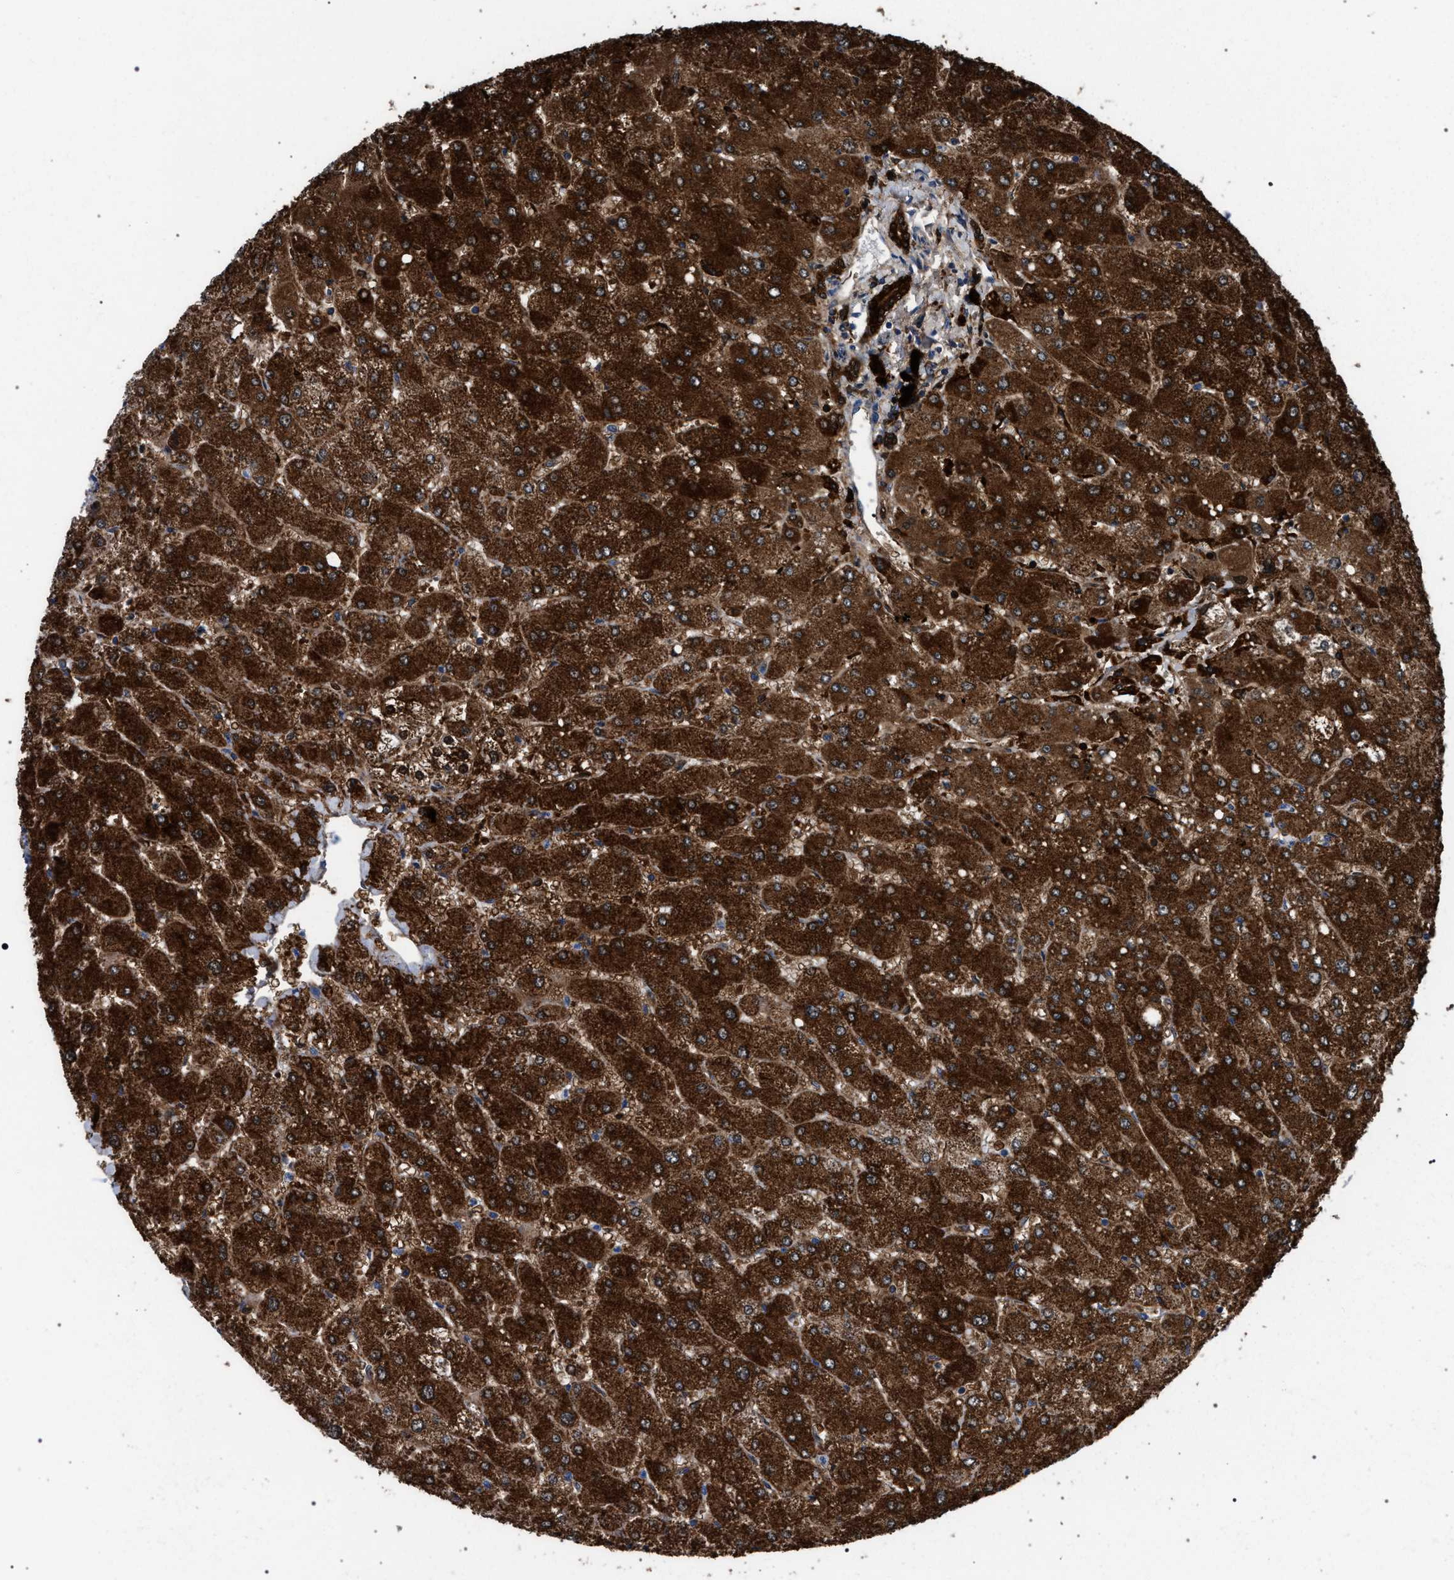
{"staining": {"intensity": "strong", "quantity": ">75%", "location": "cytoplasmic/membranous"}, "tissue": "liver", "cell_type": "Cholangiocytes", "image_type": "normal", "snomed": [{"axis": "morphology", "description": "Normal tissue, NOS"}, {"axis": "topography", "description": "Liver"}], "caption": "Immunohistochemistry of unremarkable human liver reveals high levels of strong cytoplasmic/membranous staining in approximately >75% of cholangiocytes.", "gene": "CRYZ", "patient": {"sex": "male", "age": 55}}